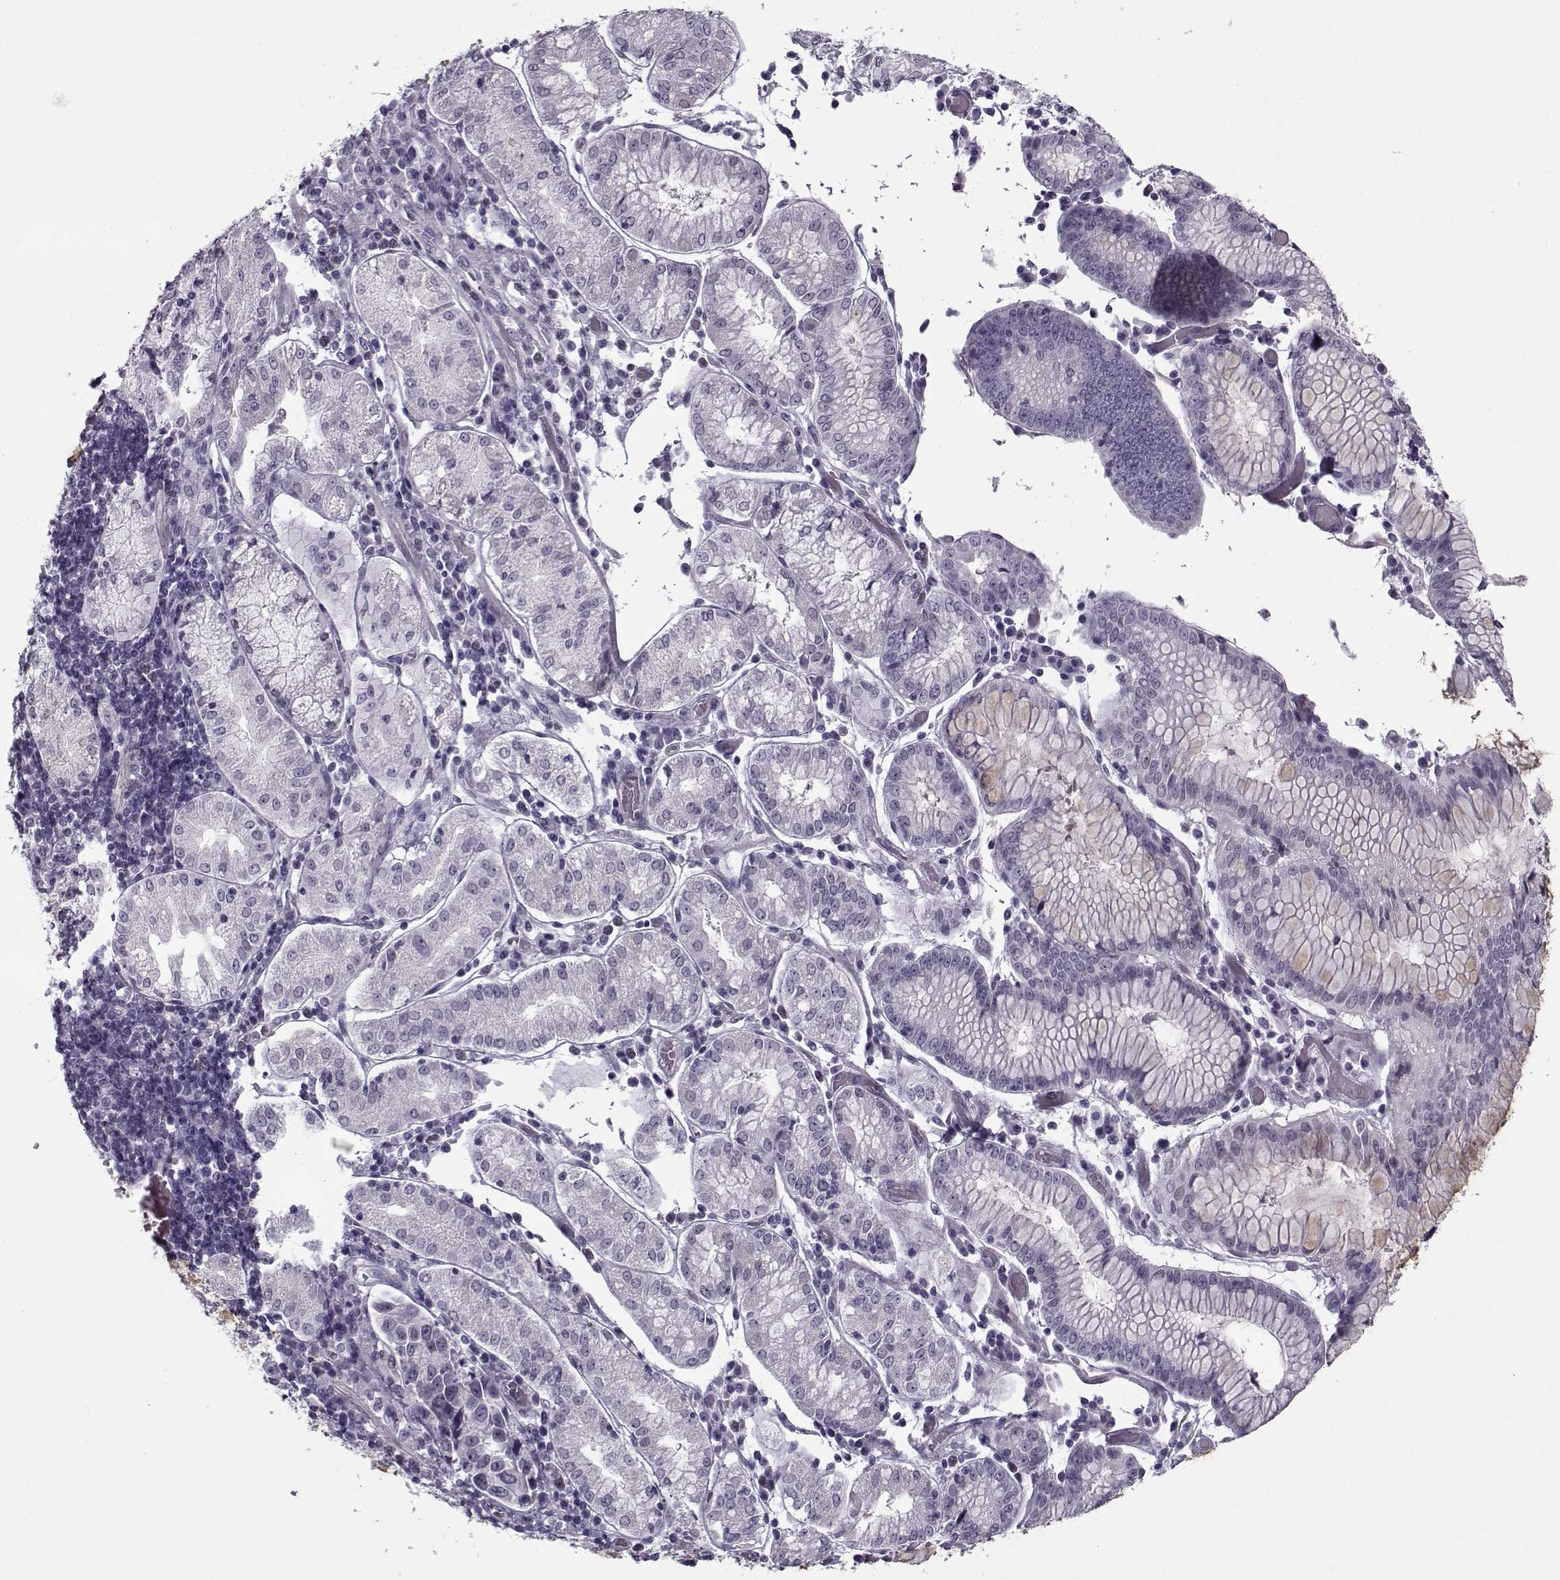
{"staining": {"intensity": "negative", "quantity": "none", "location": "none"}, "tissue": "stomach cancer", "cell_type": "Tumor cells", "image_type": "cancer", "snomed": [{"axis": "morphology", "description": "Adenocarcinoma, NOS"}, {"axis": "topography", "description": "Stomach"}], "caption": "Immunohistochemistry of stomach adenocarcinoma shows no expression in tumor cells. Nuclei are stained in blue.", "gene": "CIBAR1", "patient": {"sex": "male", "age": 93}}